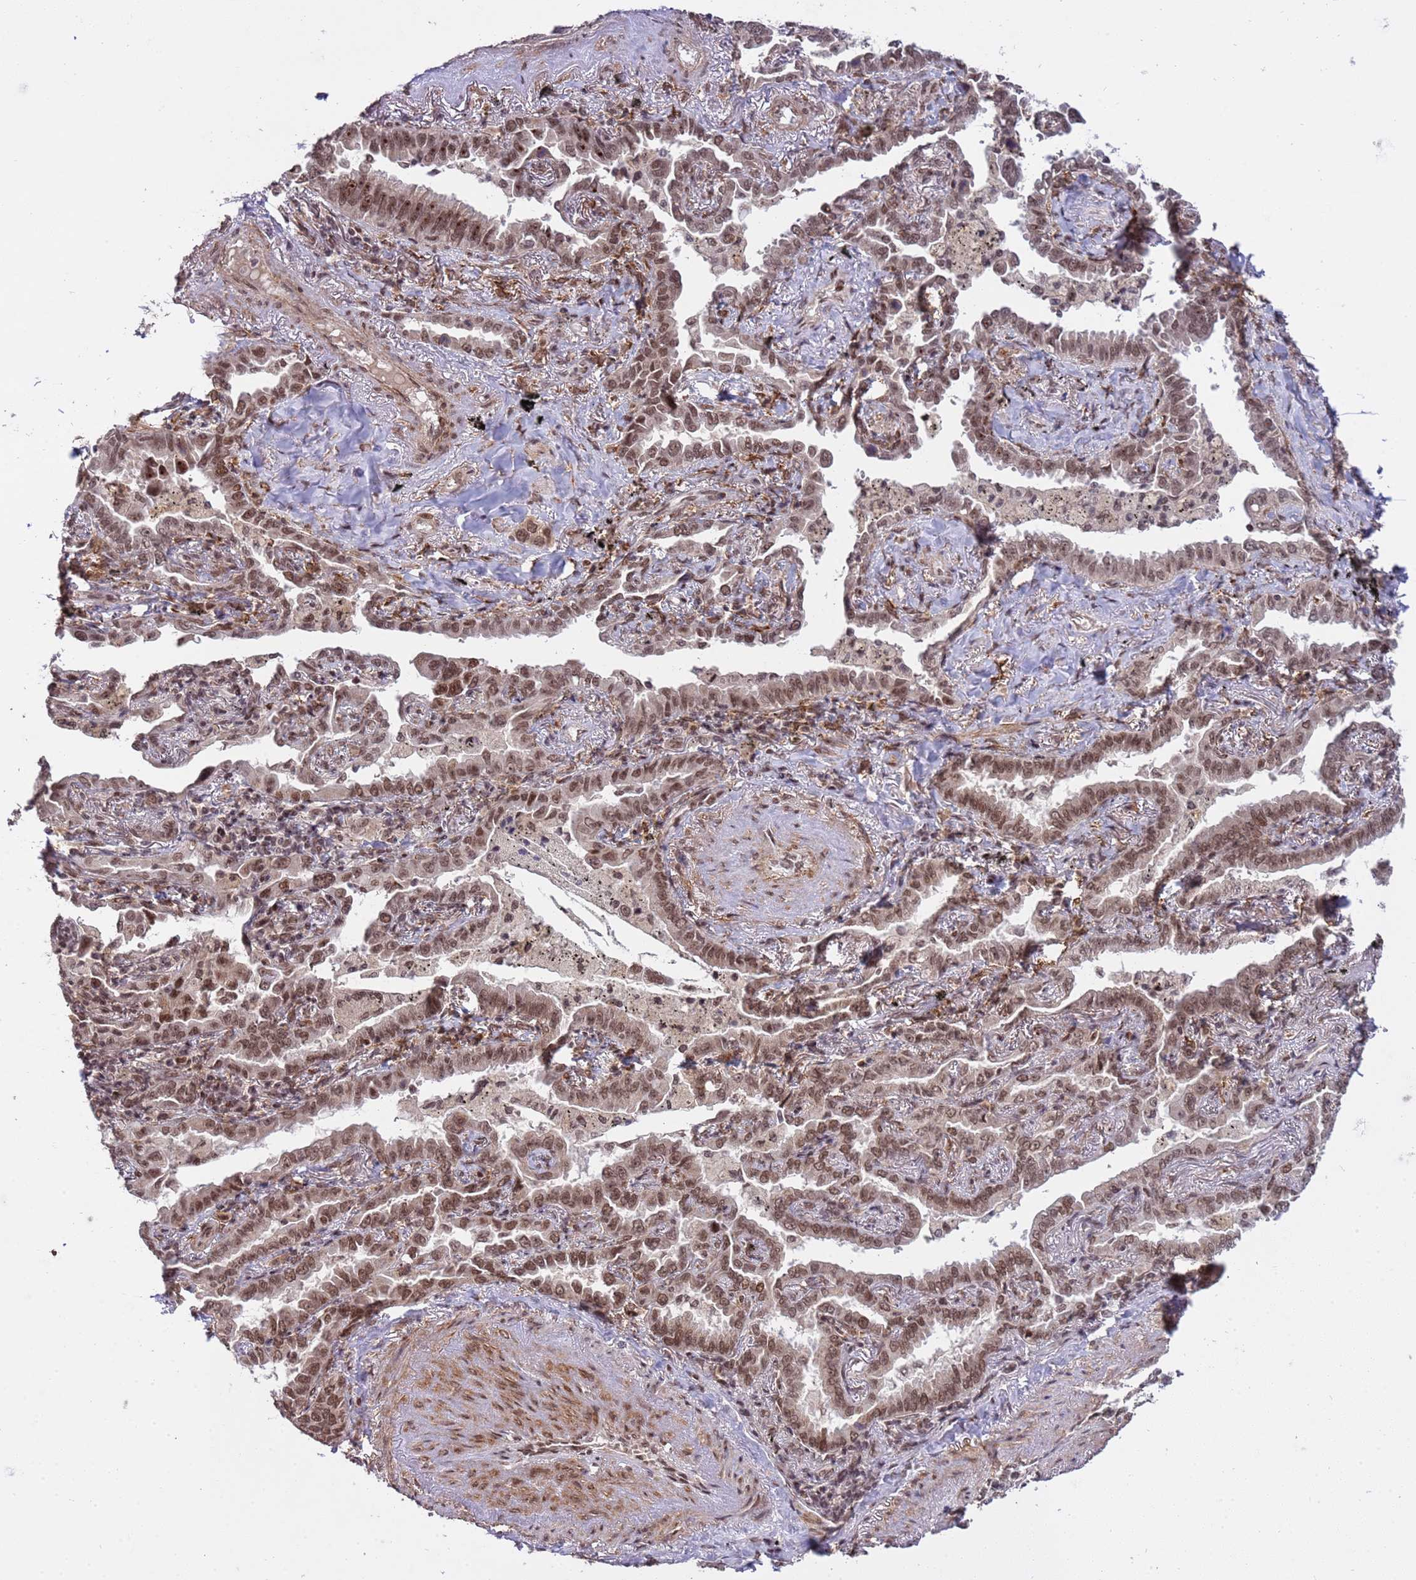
{"staining": {"intensity": "moderate", "quantity": ">75%", "location": "nuclear"}, "tissue": "lung cancer", "cell_type": "Tumor cells", "image_type": "cancer", "snomed": [{"axis": "morphology", "description": "Adenocarcinoma, NOS"}, {"axis": "topography", "description": "Lung"}], "caption": "Approximately >75% of tumor cells in human adenocarcinoma (lung) display moderate nuclear protein staining as visualized by brown immunohistochemical staining.", "gene": "PPM1H", "patient": {"sex": "male", "age": 67}}